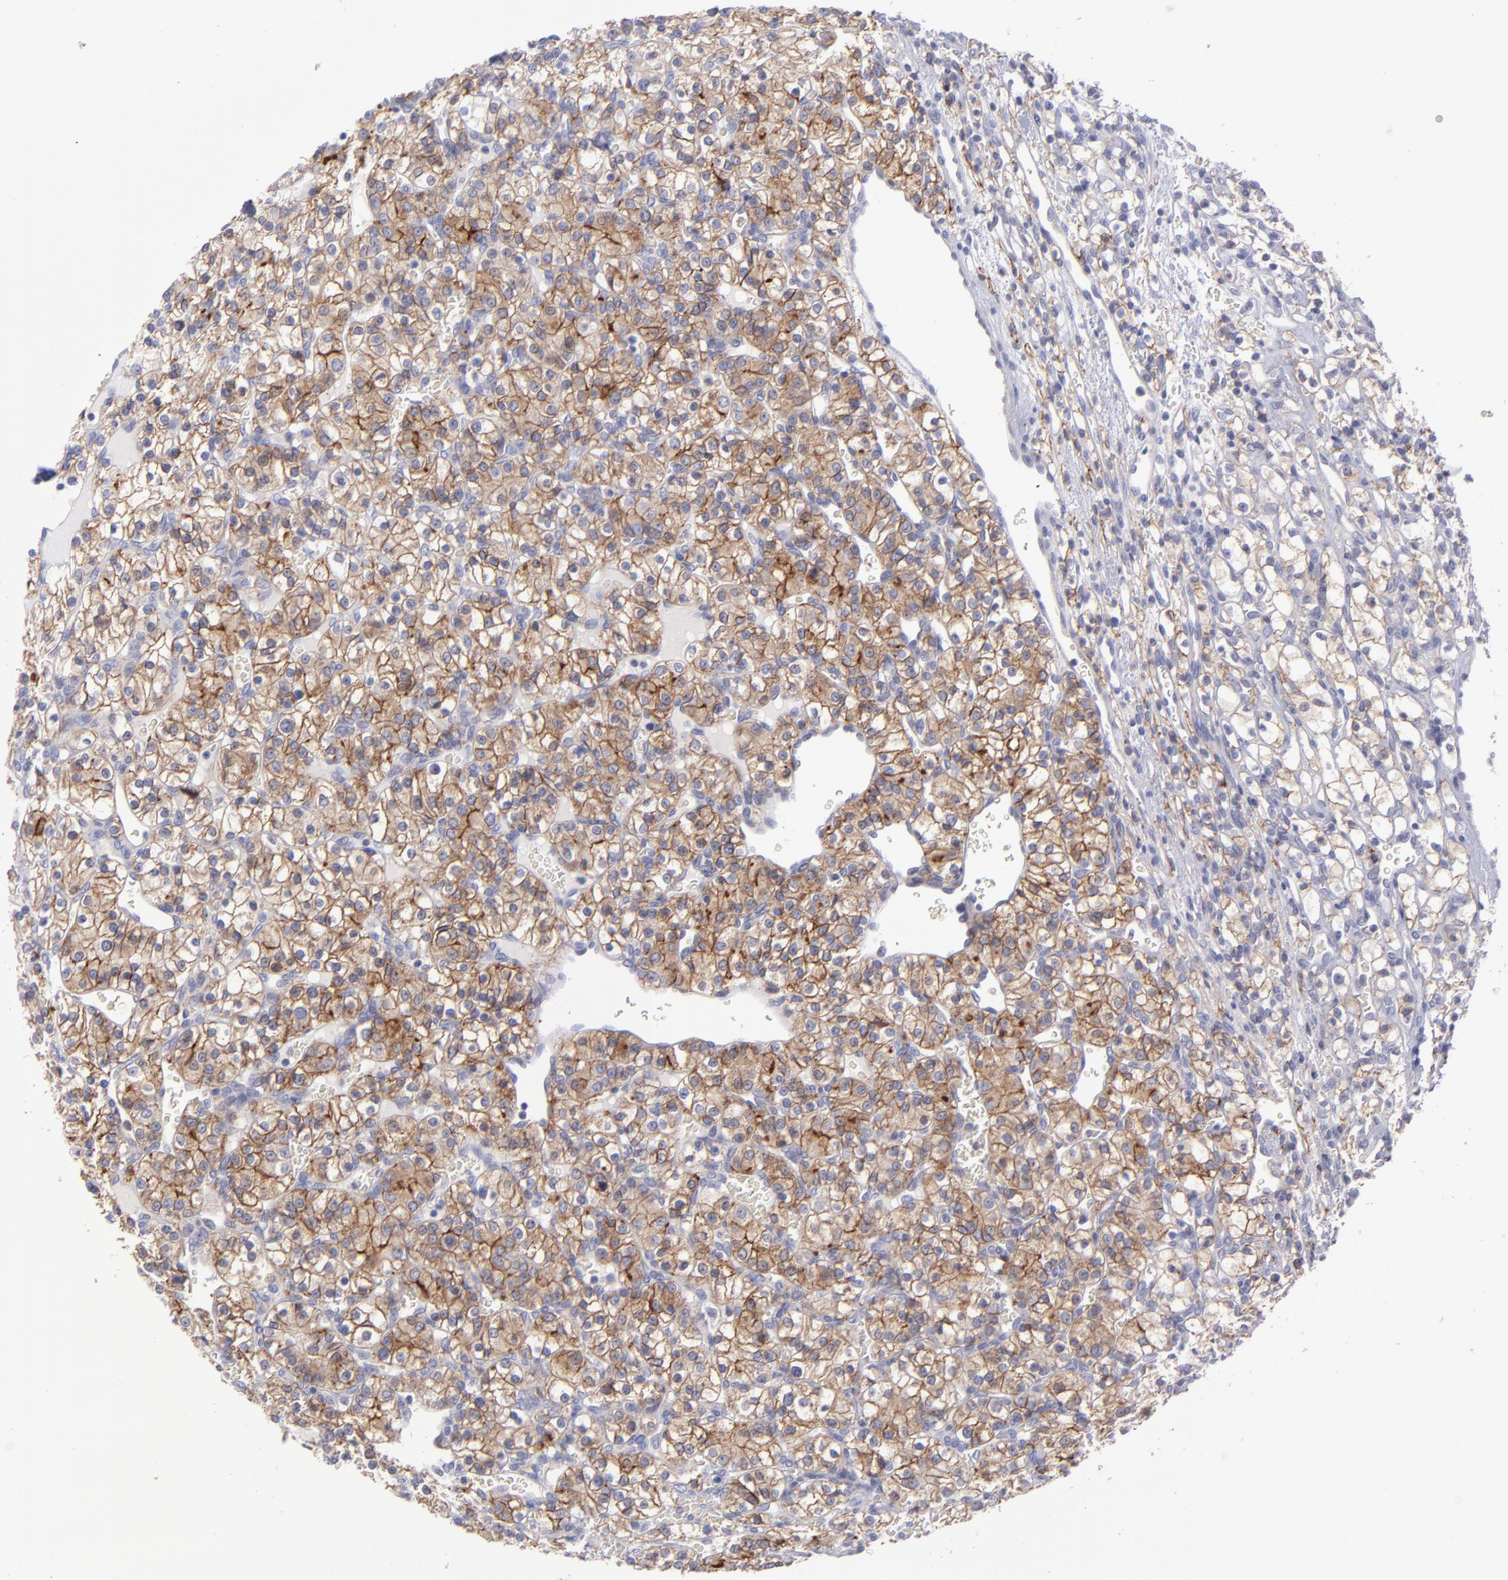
{"staining": {"intensity": "moderate", "quantity": ">75%", "location": "cytoplasmic/membranous"}, "tissue": "renal cancer", "cell_type": "Tumor cells", "image_type": "cancer", "snomed": [{"axis": "morphology", "description": "Adenocarcinoma, NOS"}, {"axis": "topography", "description": "Kidney"}], "caption": "Protein staining shows moderate cytoplasmic/membranous staining in approximately >75% of tumor cells in adenocarcinoma (renal).", "gene": "BSG", "patient": {"sex": "female", "age": 62}}